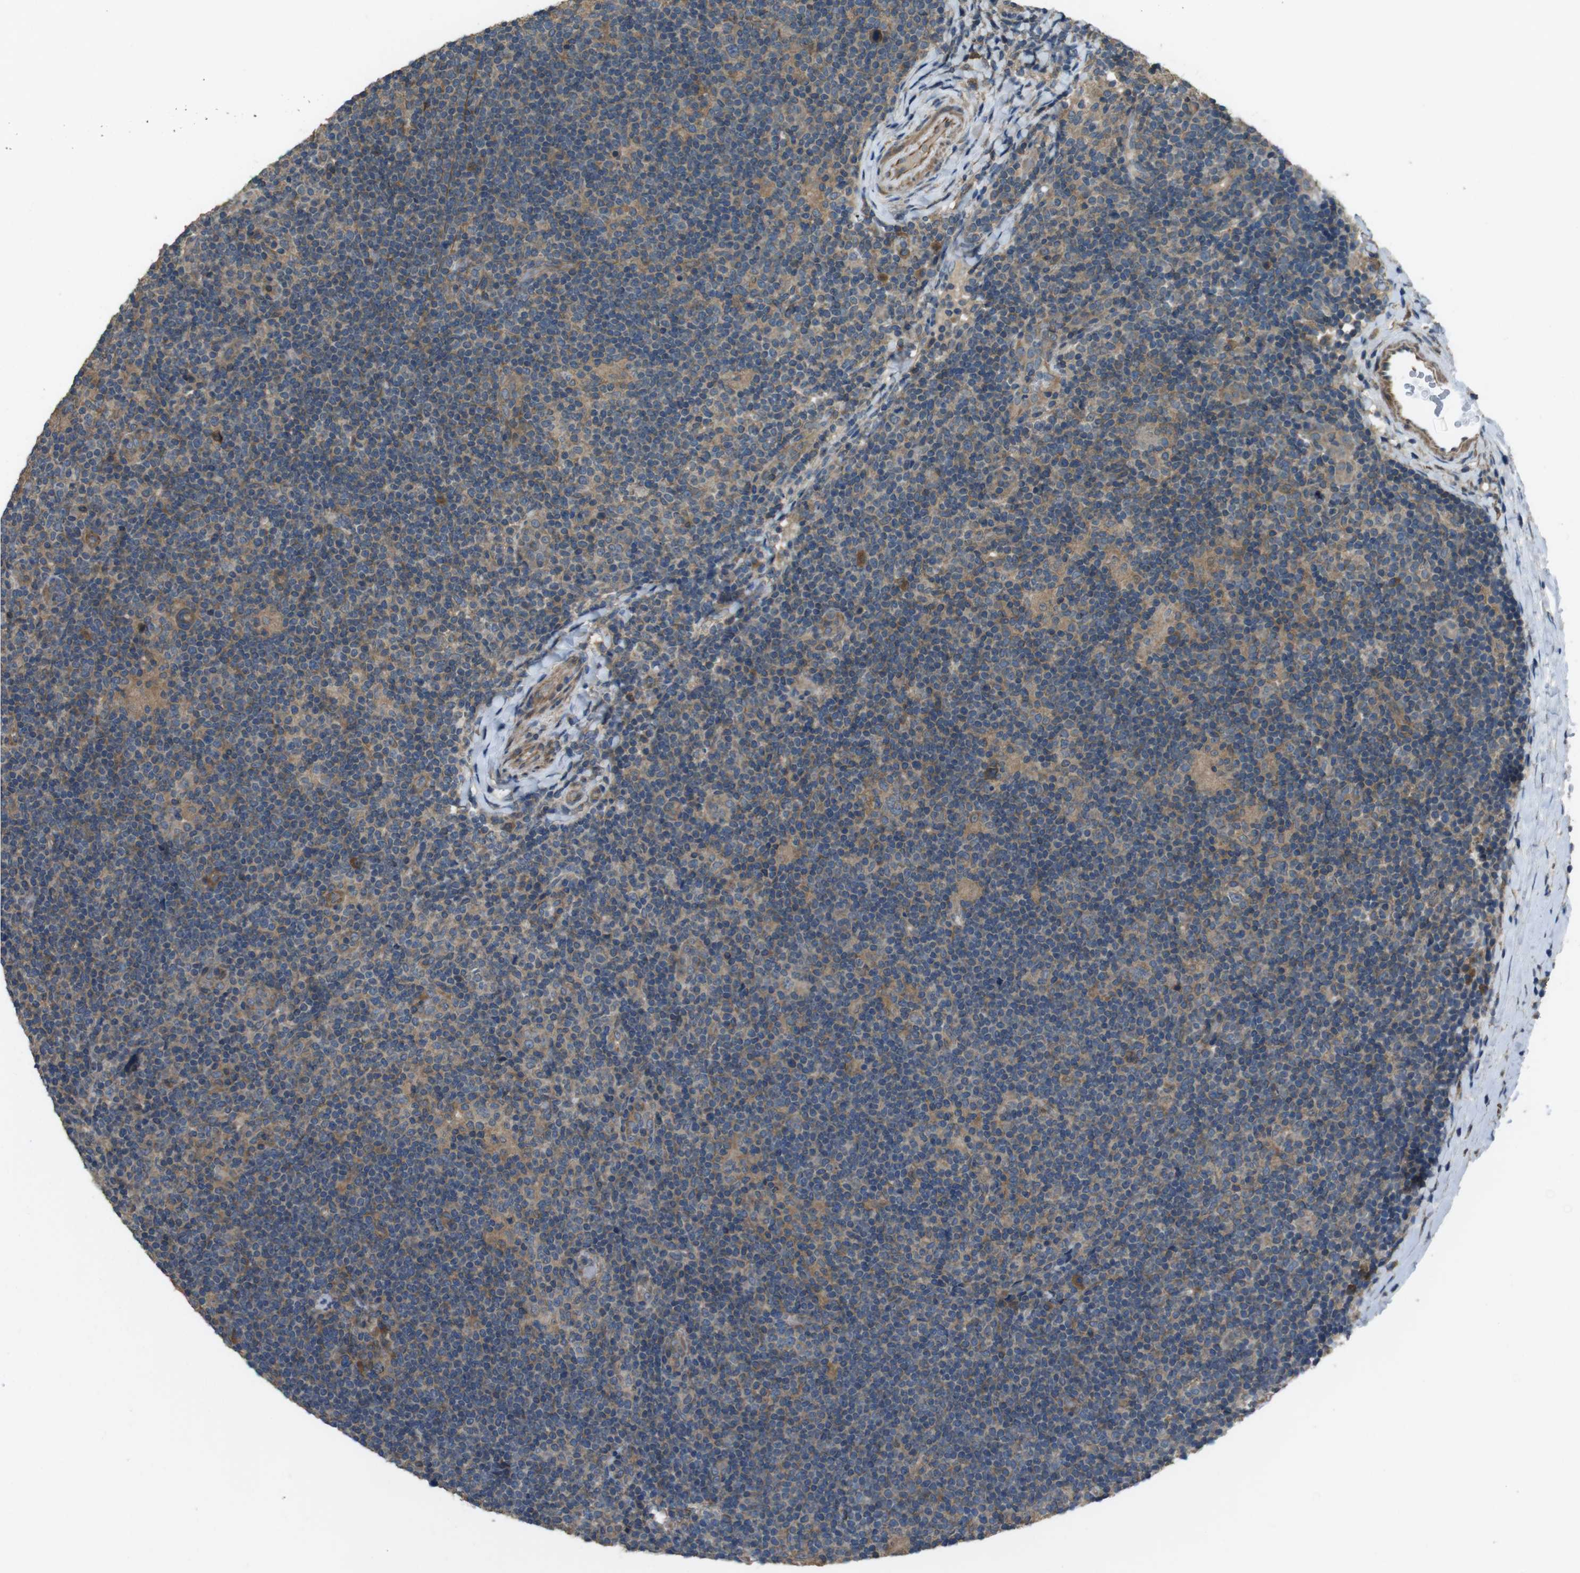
{"staining": {"intensity": "moderate", "quantity": ">75%", "location": "cytoplasmic/membranous"}, "tissue": "lymphoma", "cell_type": "Tumor cells", "image_type": "cancer", "snomed": [{"axis": "morphology", "description": "Hodgkin's disease, NOS"}, {"axis": "topography", "description": "Lymph node"}], "caption": "The immunohistochemical stain shows moderate cytoplasmic/membranous positivity in tumor cells of Hodgkin's disease tissue.", "gene": "FUT2", "patient": {"sex": "female", "age": 57}}